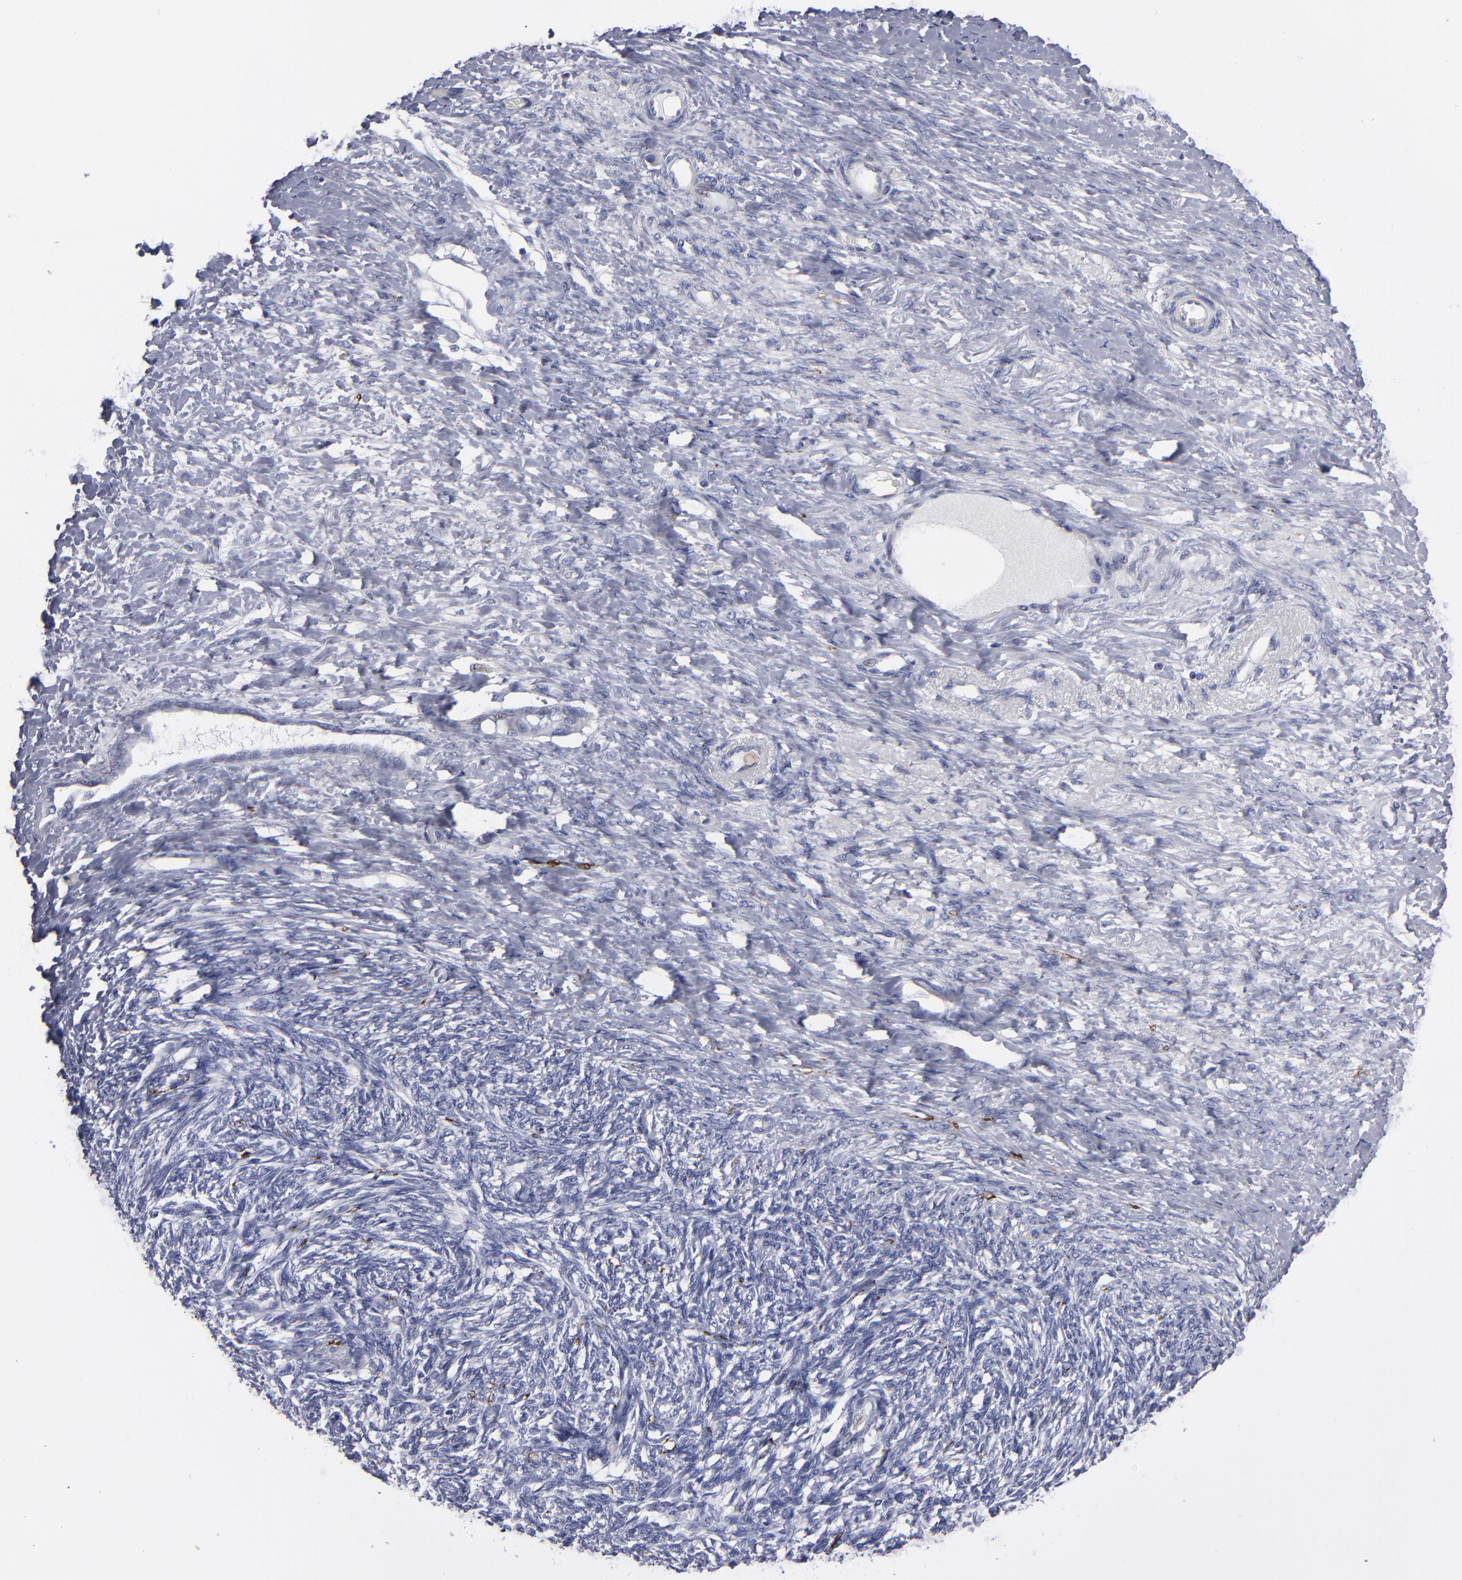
{"staining": {"intensity": "negative", "quantity": "none", "location": "none"}, "tissue": "ovarian cancer", "cell_type": "Tumor cells", "image_type": "cancer", "snomed": [{"axis": "morphology", "description": "Normal tissue, NOS"}, {"axis": "morphology", "description": "Cystadenocarcinoma, serous, NOS"}, {"axis": "topography", "description": "Ovary"}], "caption": "Immunohistochemistry (IHC) histopathology image of neoplastic tissue: ovarian cancer (serous cystadenocarcinoma) stained with DAB reveals no significant protein staining in tumor cells.", "gene": "CADM3", "patient": {"sex": "female", "age": 62}}